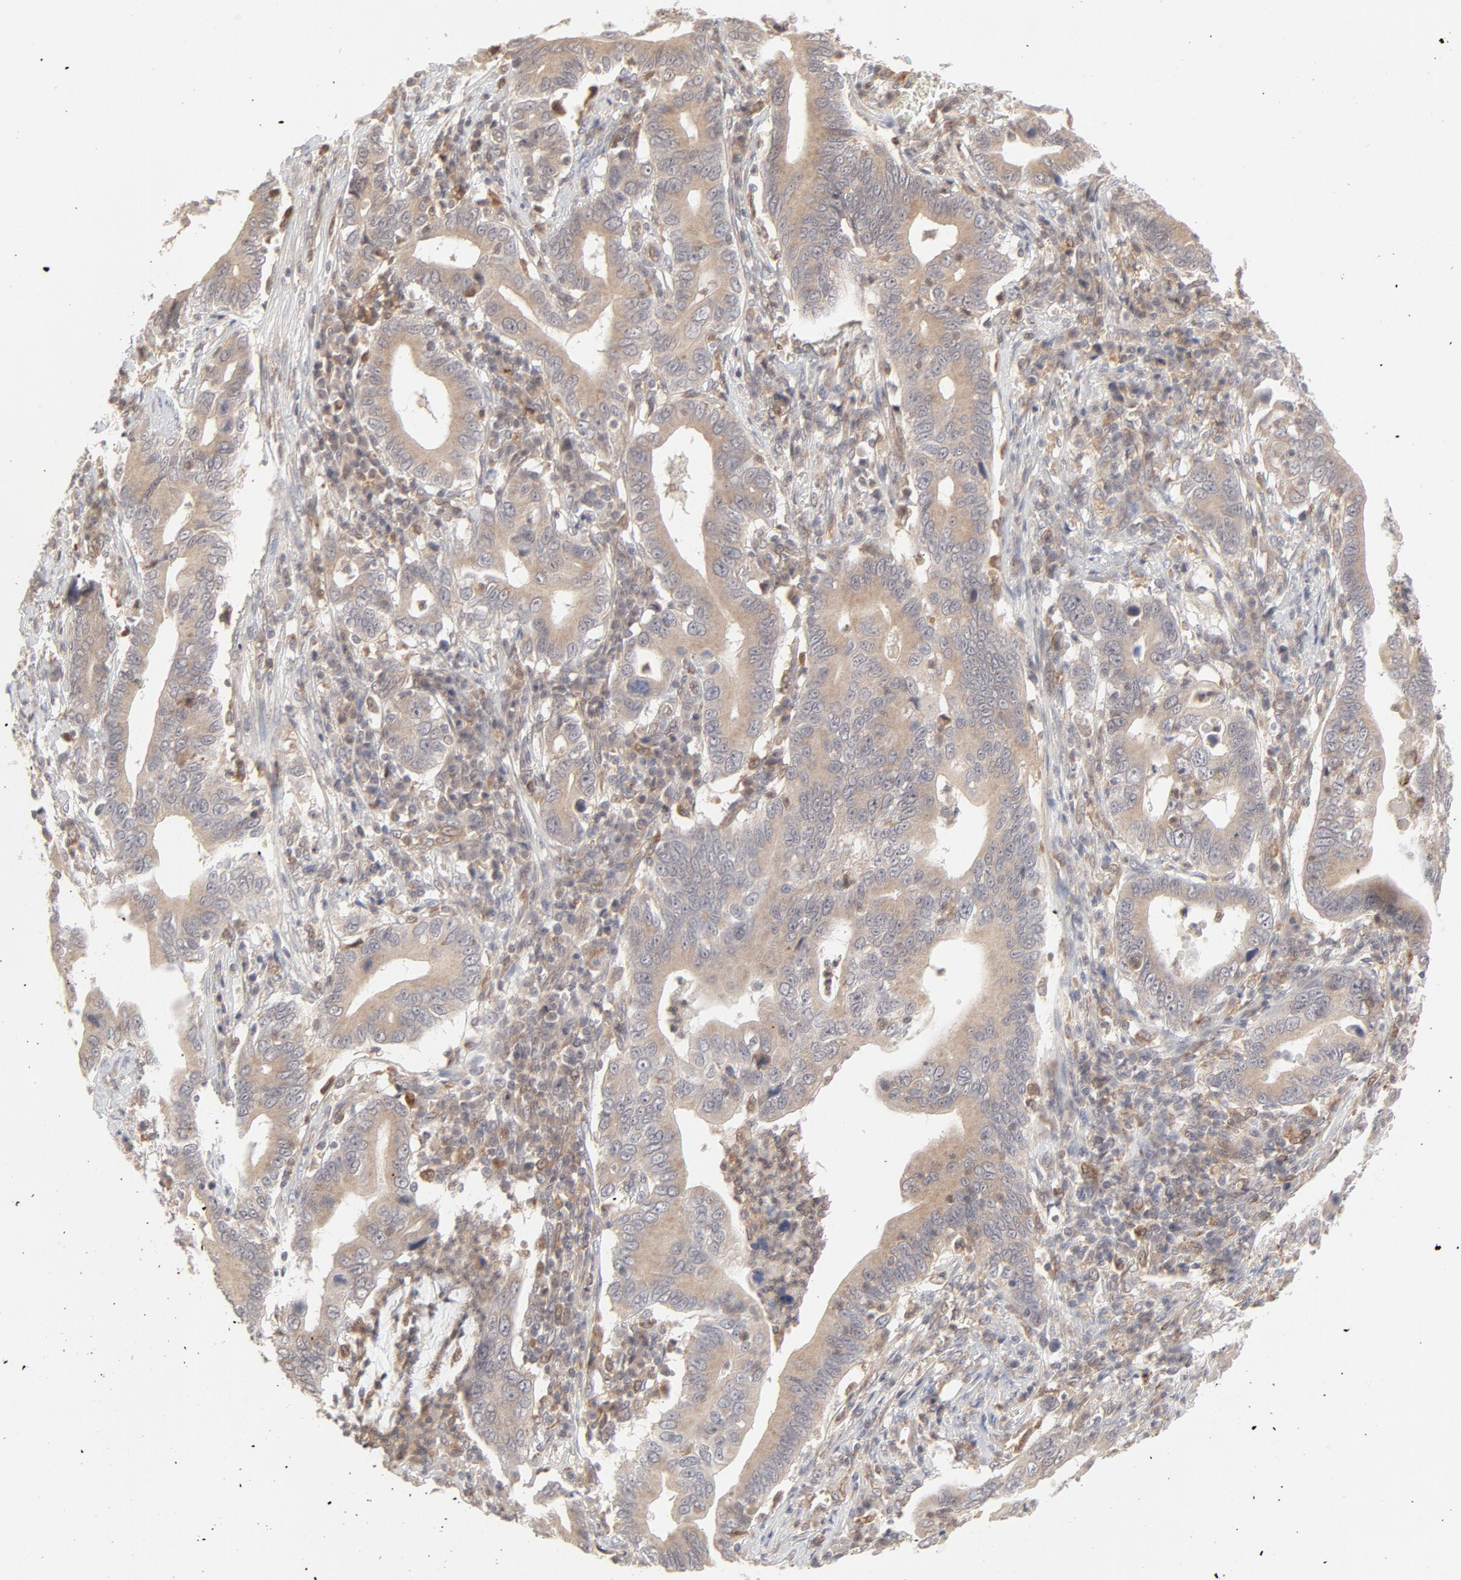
{"staining": {"intensity": "moderate", "quantity": ">75%", "location": "cytoplasmic/membranous"}, "tissue": "stomach cancer", "cell_type": "Tumor cells", "image_type": "cancer", "snomed": [{"axis": "morphology", "description": "Adenocarcinoma, NOS"}, {"axis": "topography", "description": "Stomach, upper"}], "caption": "Tumor cells display moderate cytoplasmic/membranous expression in about >75% of cells in adenocarcinoma (stomach).", "gene": "RAB5C", "patient": {"sex": "male", "age": 63}}